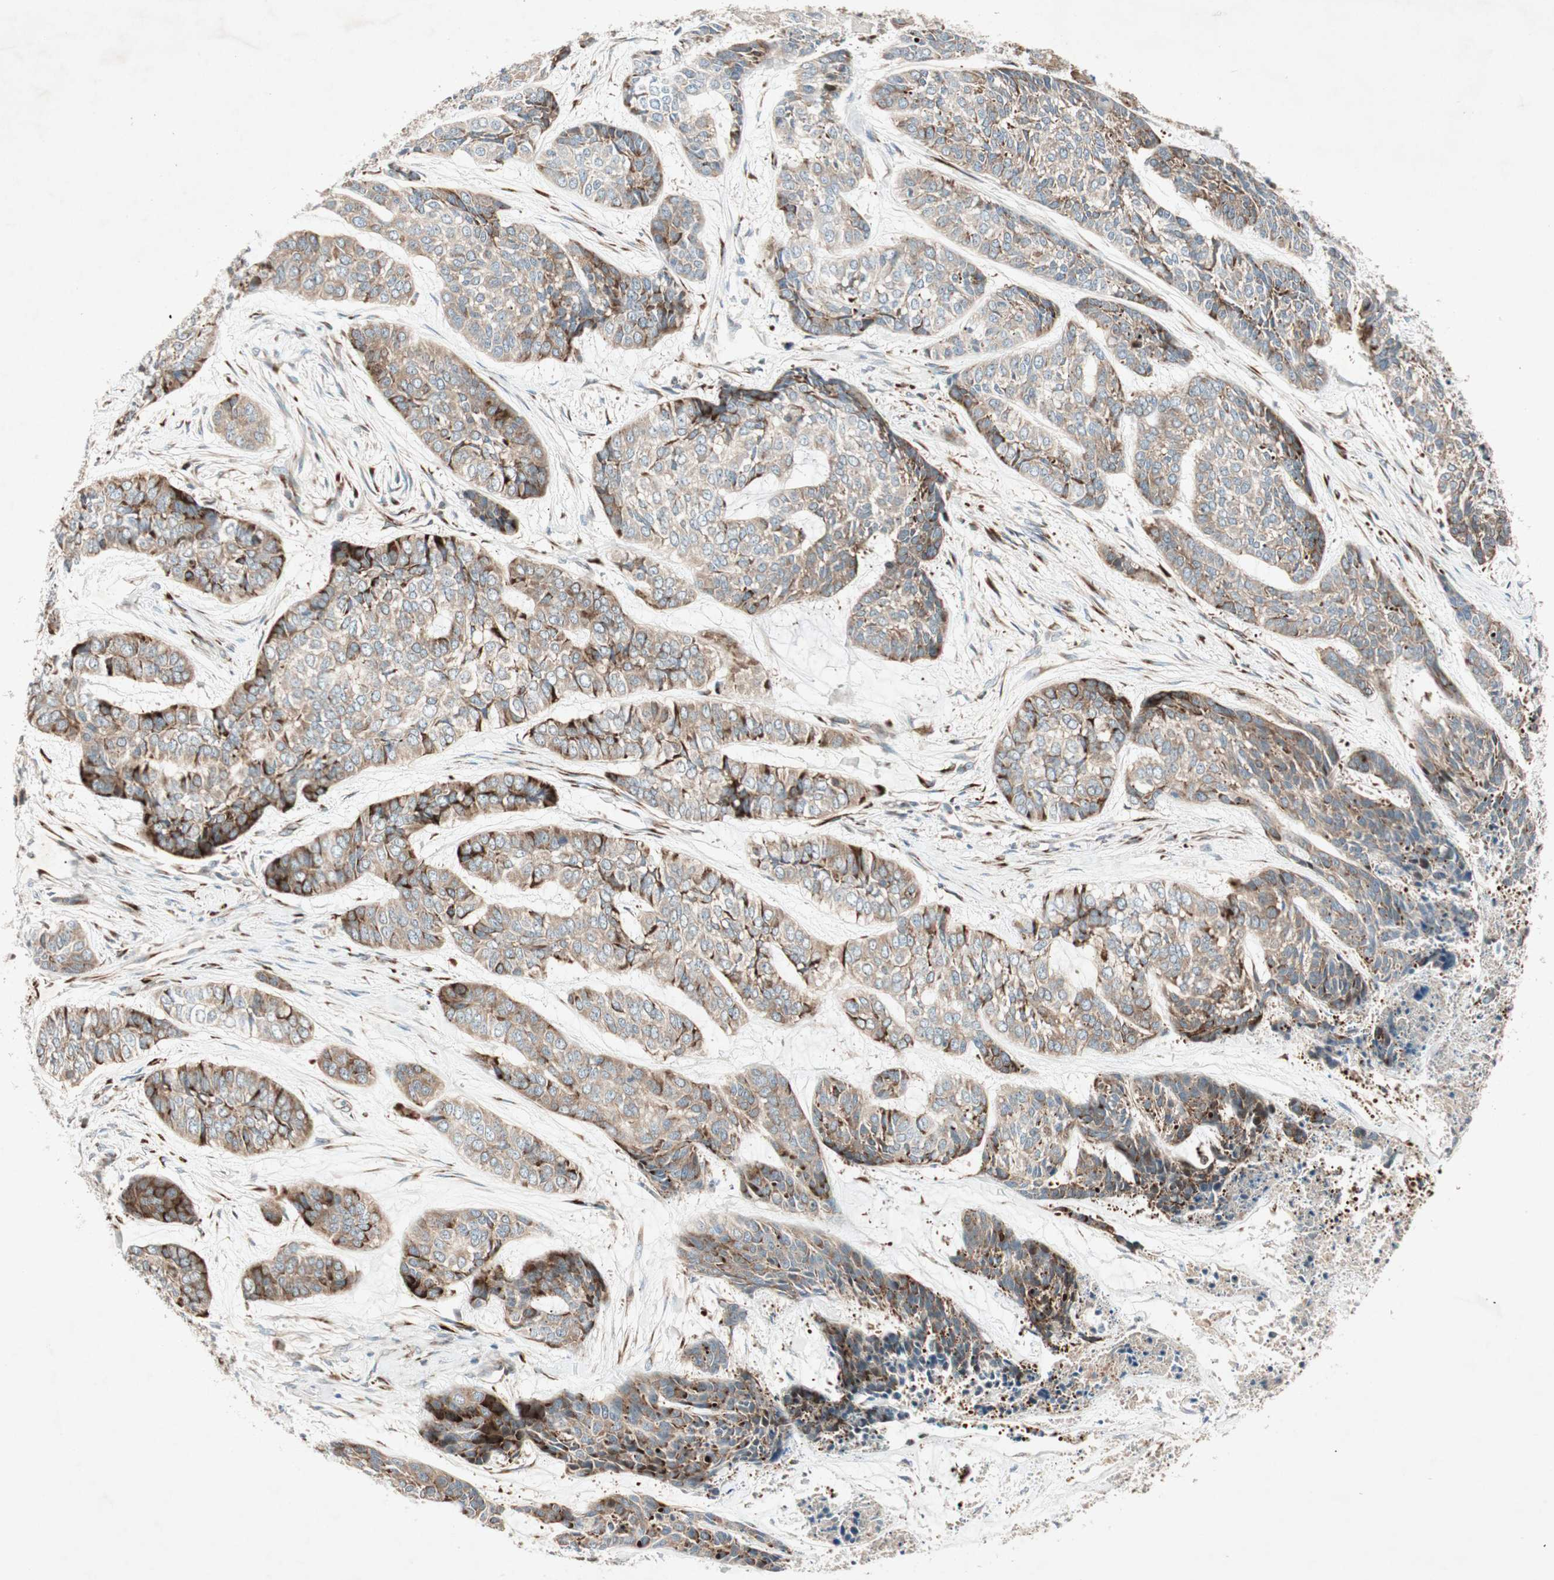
{"staining": {"intensity": "strong", "quantity": "25%-75%", "location": "cytoplasmic/membranous"}, "tissue": "skin cancer", "cell_type": "Tumor cells", "image_type": "cancer", "snomed": [{"axis": "morphology", "description": "Basal cell carcinoma"}, {"axis": "topography", "description": "Skin"}], "caption": "Skin cancer (basal cell carcinoma) stained with a protein marker exhibits strong staining in tumor cells.", "gene": "APOO", "patient": {"sex": "female", "age": 64}}